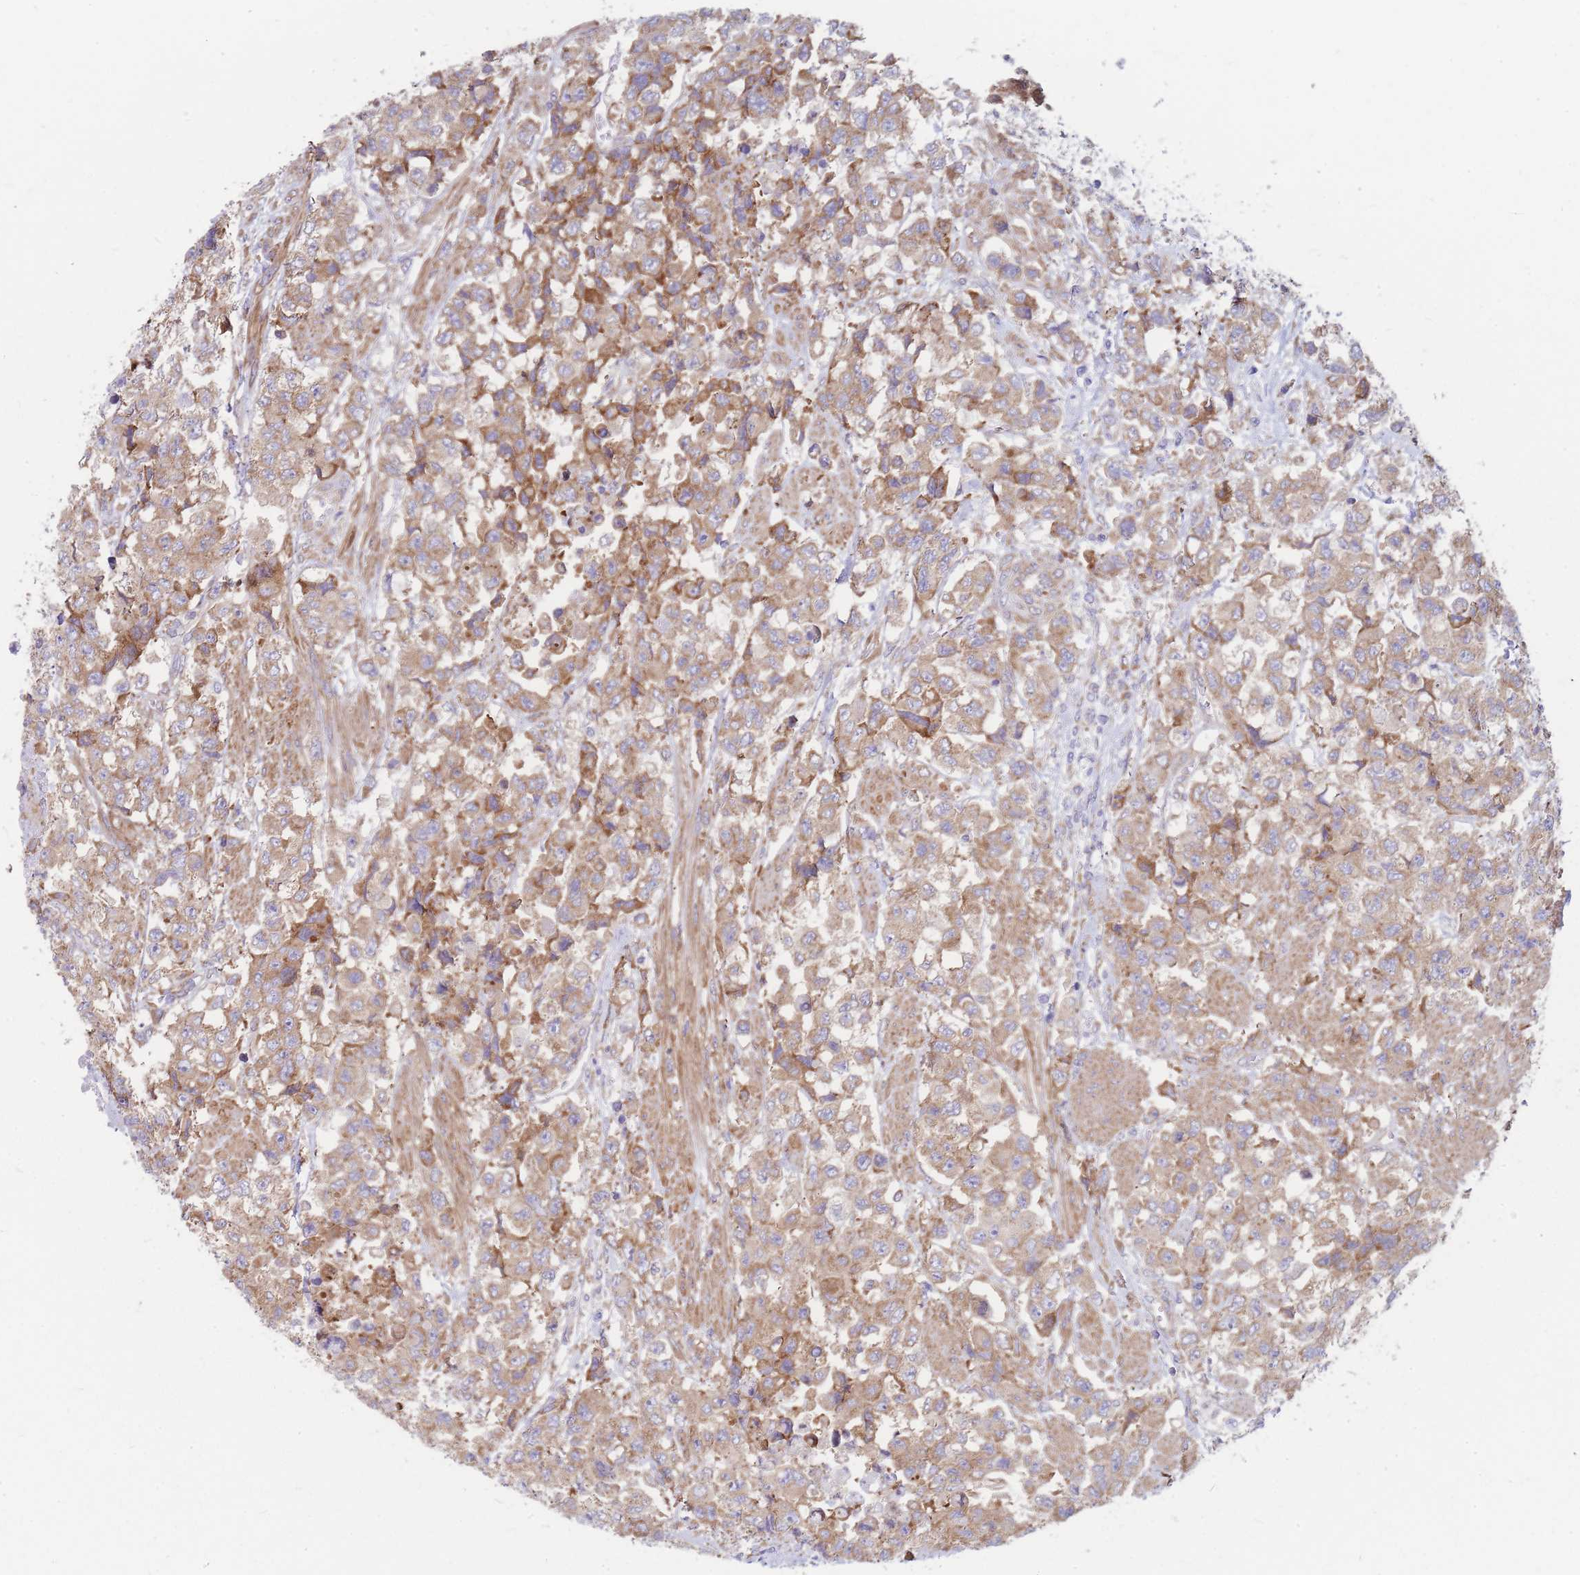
{"staining": {"intensity": "moderate", "quantity": ">75%", "location": "cytoplasmic/membranous"}, "tissue": "urothelial cancer", "cell_type": "Tumor cells", "image_type": "cancer", "snomed": [{"axis": "morphology", "description": "Urothelial carcinoma, High grade"}, {"axis": "topography", "description": "Urinary bladder"}], "caption": "Human high-grade urothelial carcinoma stained for a protein (brown) demonstrates moderate cytoplasmic/membranous positive staining in about >75% of tumor cells.", "gene": "RPL8", "patient": {"sex": "female", "age": 78}}